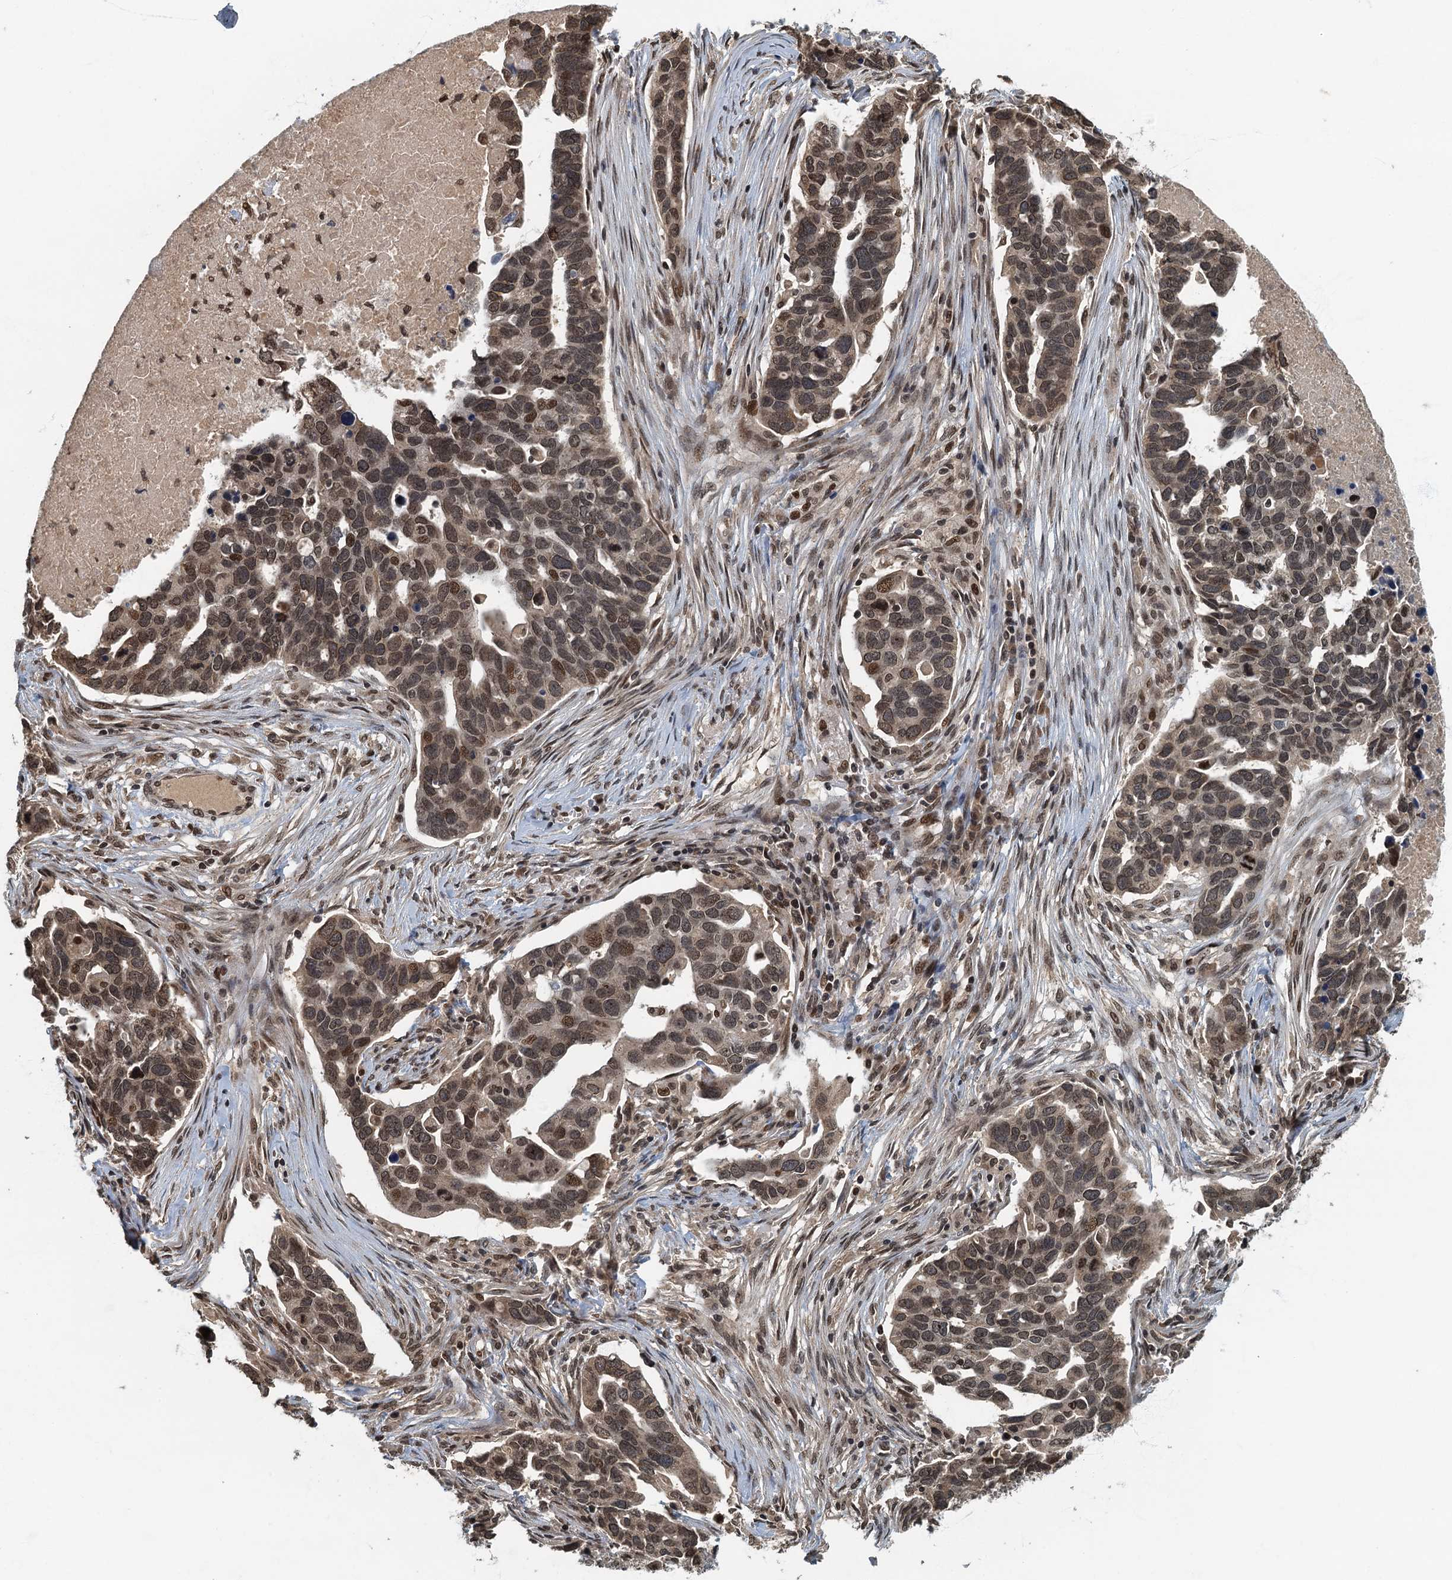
{"staining": {"intensity": "moderate", "quantity": "25%-75%", "location": "nuclear"}, "tissue": "ovarian cancer", "cell_type": "Tumor cells", "image_type": "cancer", "snomed": [{"axis": "morphology", "description": "Cystadenocarcinoma, serous, NOS"}, {"axis": "topography", "description": "Ovary"}], "caption": "Ovarian serous cystadenocarcinoma stained with a brown dye shows moderate nuclear positive staining in approximately 25%-75% of tumor cells.", "gene": "CKAP2L", "patient": {"sex": "female", "age": 54}}